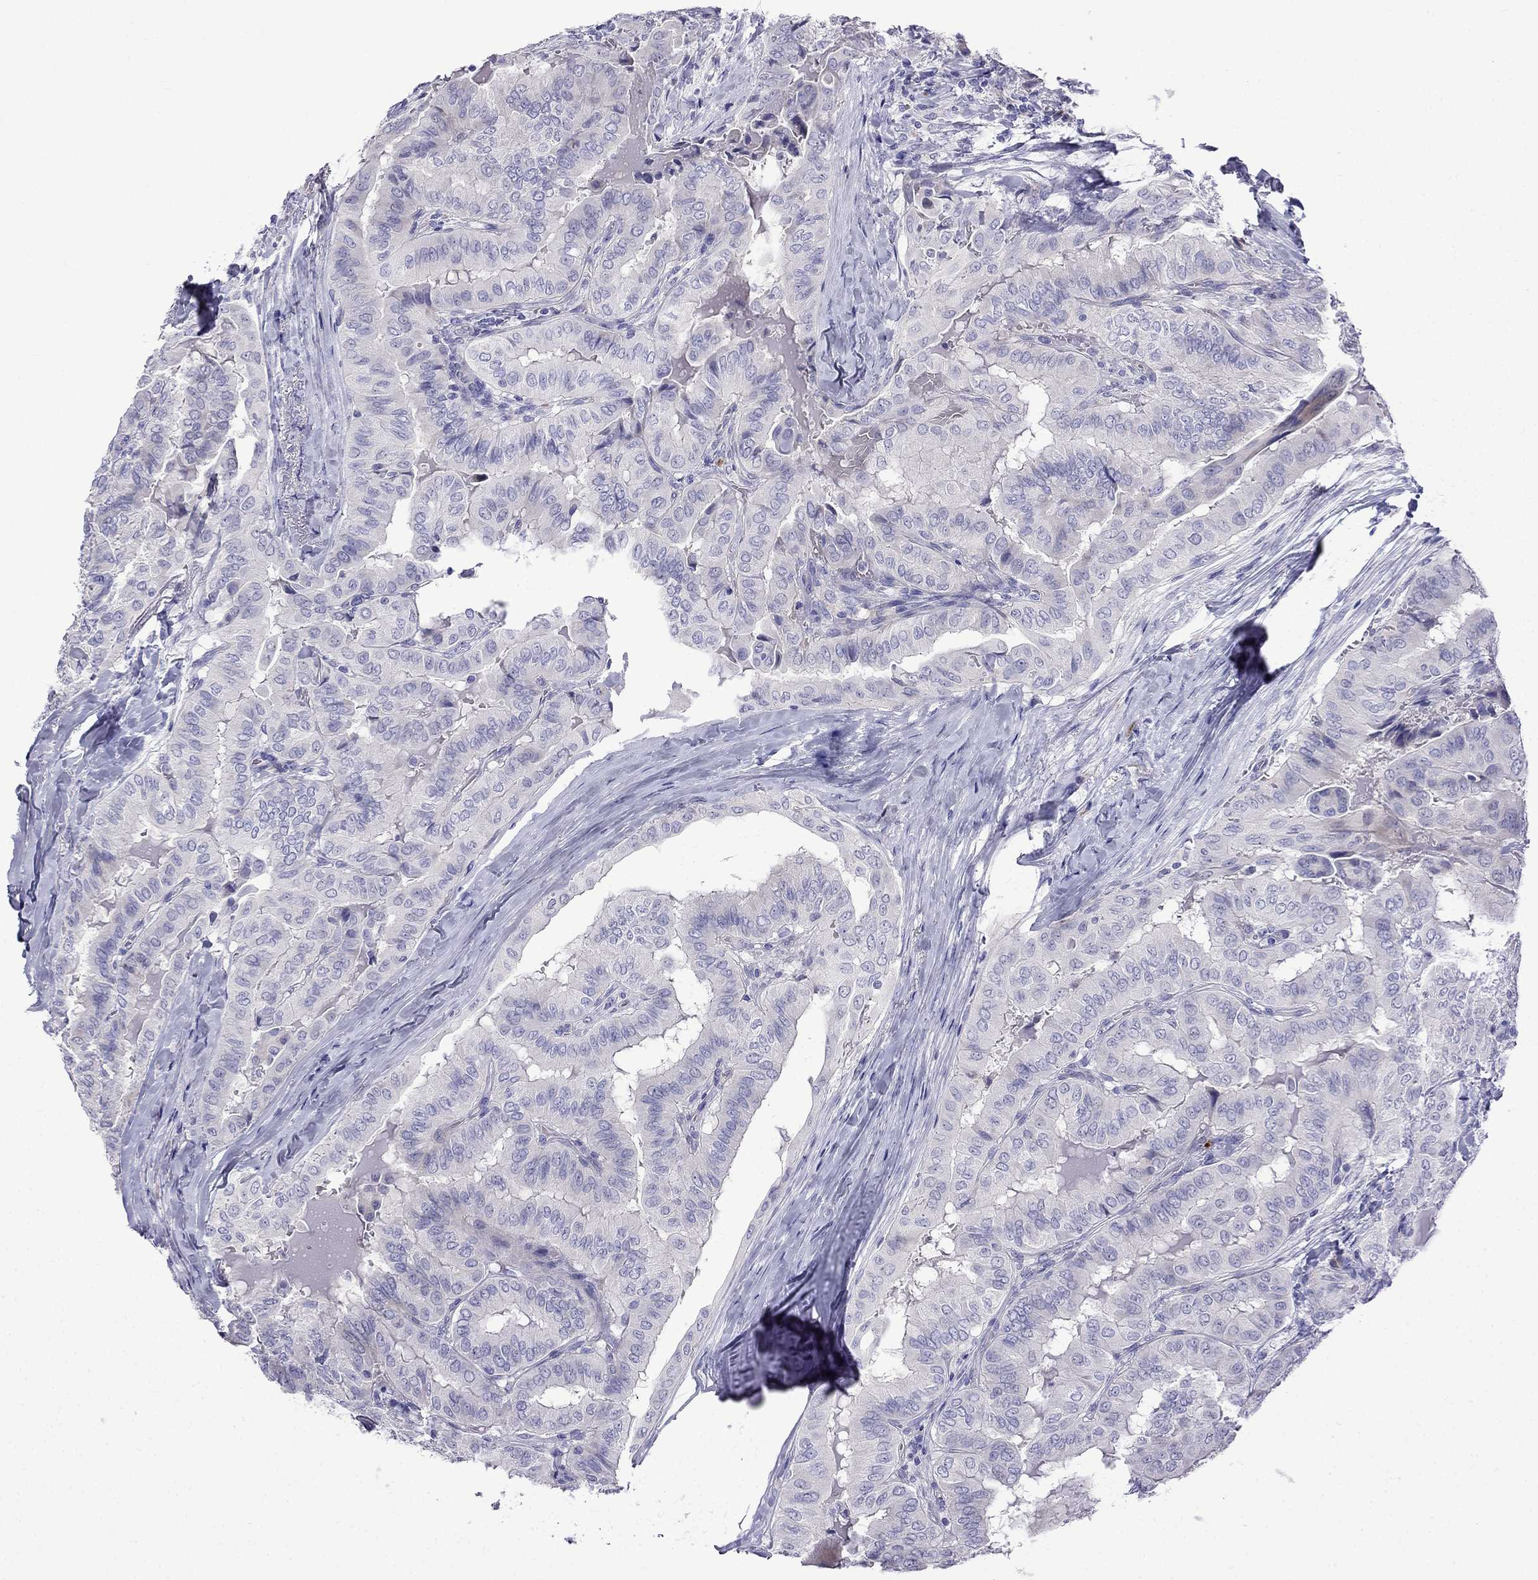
{"staining": {"intensity": "negative", "quantity": "none", "location": "none"}, "tissue": "thyroid cancer", "cell_type": "Tumor cells", "image_type": "cancer", "snomed": [{"axis": "morphology", "description": "Papillary adenocarcinoma, NOS"}, {"axis": "topography", "description": "Thyroid gland"}], "caption": "Immunohistochemistry (IHC) micrograph of neoplastic tissue: thyroid papillary adenocarcinoma stained with DAB shows no significant protein expression in tumor cells. (Immunohistochemistry (IHC), brightfield microscopy, high magnification).", "gene": "PATE1", "patient": {"sex": "female", "age": 68}}